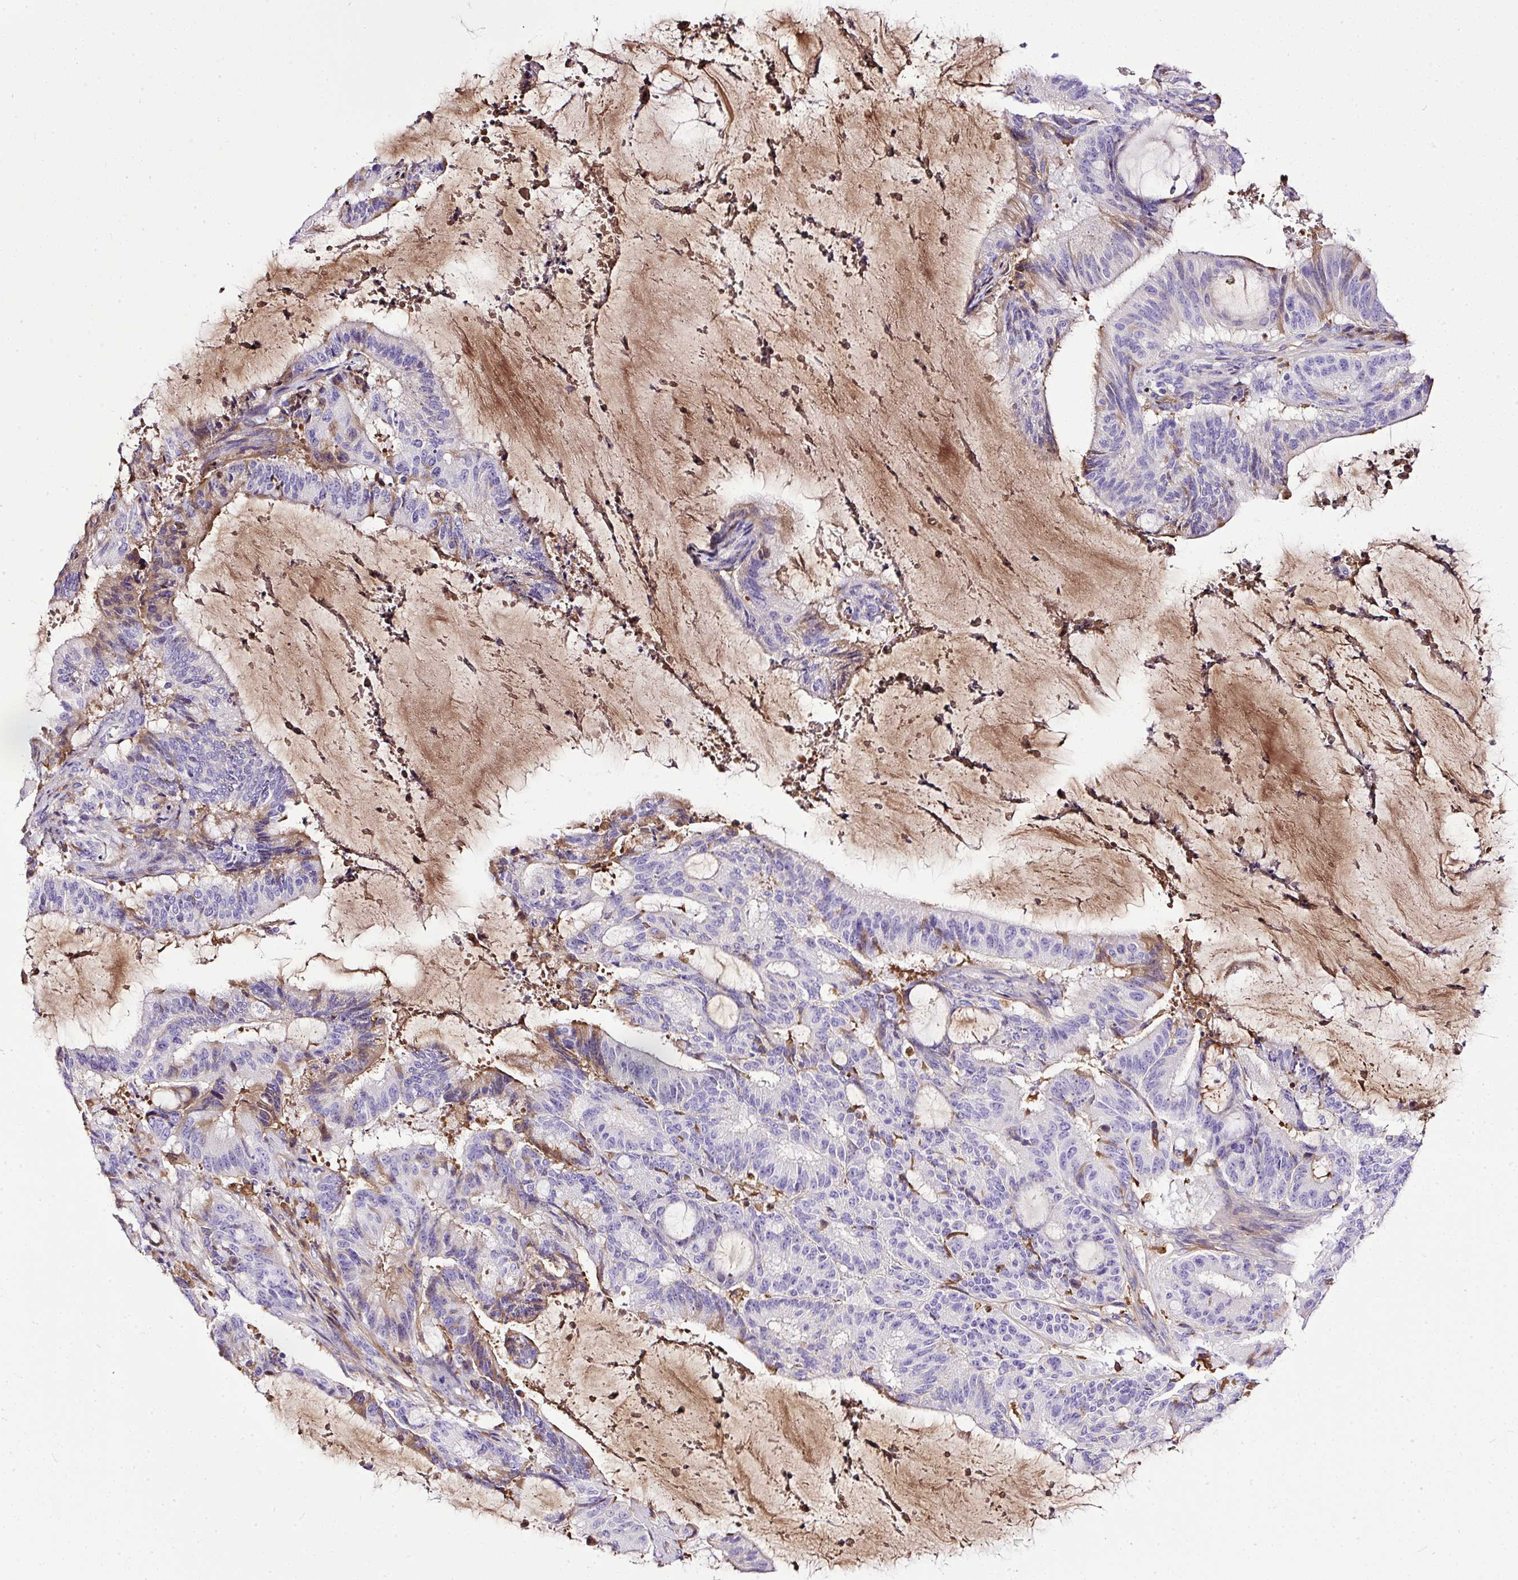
{"staining": {"intensity": "weak", "quantity": "<25%", "location": "cytoplasmic/membranous"}, "tissue": "liver cancer", "cell_type": "Tumor cells", "image_type": "cancer", "snomed": [{"axis": "morphology", "description": "Normal tissue, NOS"}, {"axis": "morphology", "description": "Cholangiocarcinoma"}, {"axis": "topography", "description": "Liver"}, {"axis": "topography", "description": "Peripheral nerve tissue"}], "caption": "The image shows no significant positivity in tumor cells of cholangiocarcinoma (liver).", "gene": "CLEC3B", "patient": {"sex": "female", "age": 73}}